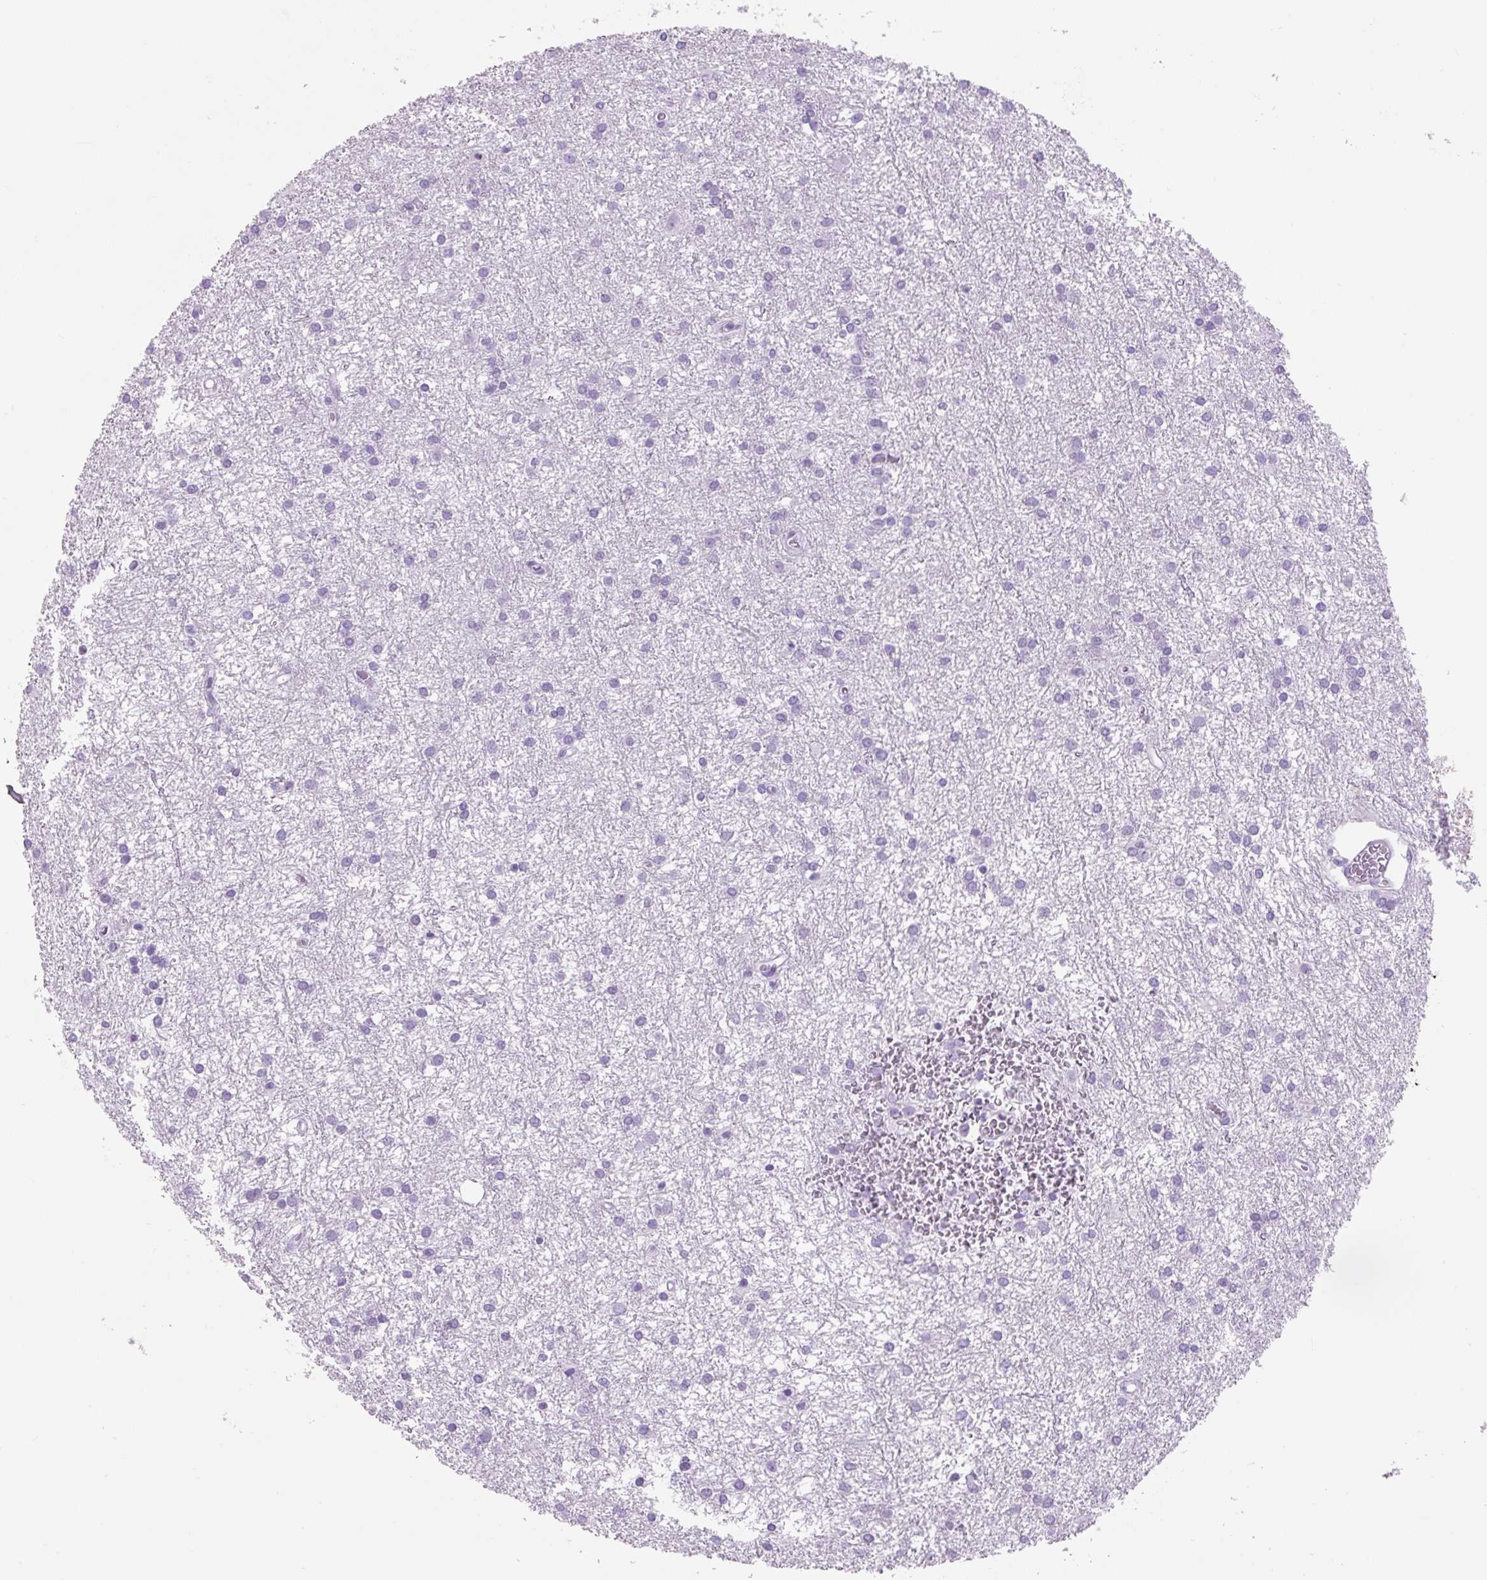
{"staining": {"intensity": "negative", "quantity": "none", "location": "none"}, "tissue": "glioma", "cell_type": "Tumor cells", "image_type": "cancer", "snomed": [{"axis": "morphology", "description": "Glioma, malignant, High grade"}, {"axis": "topography", "description": "Brain"}], "caption": "The immunohistochemistry histopathology image has no significant positivity in tumor cells of glioma tissue.", "gene": "VPREB1", "patient": {"sex": "female", "age": 50}}